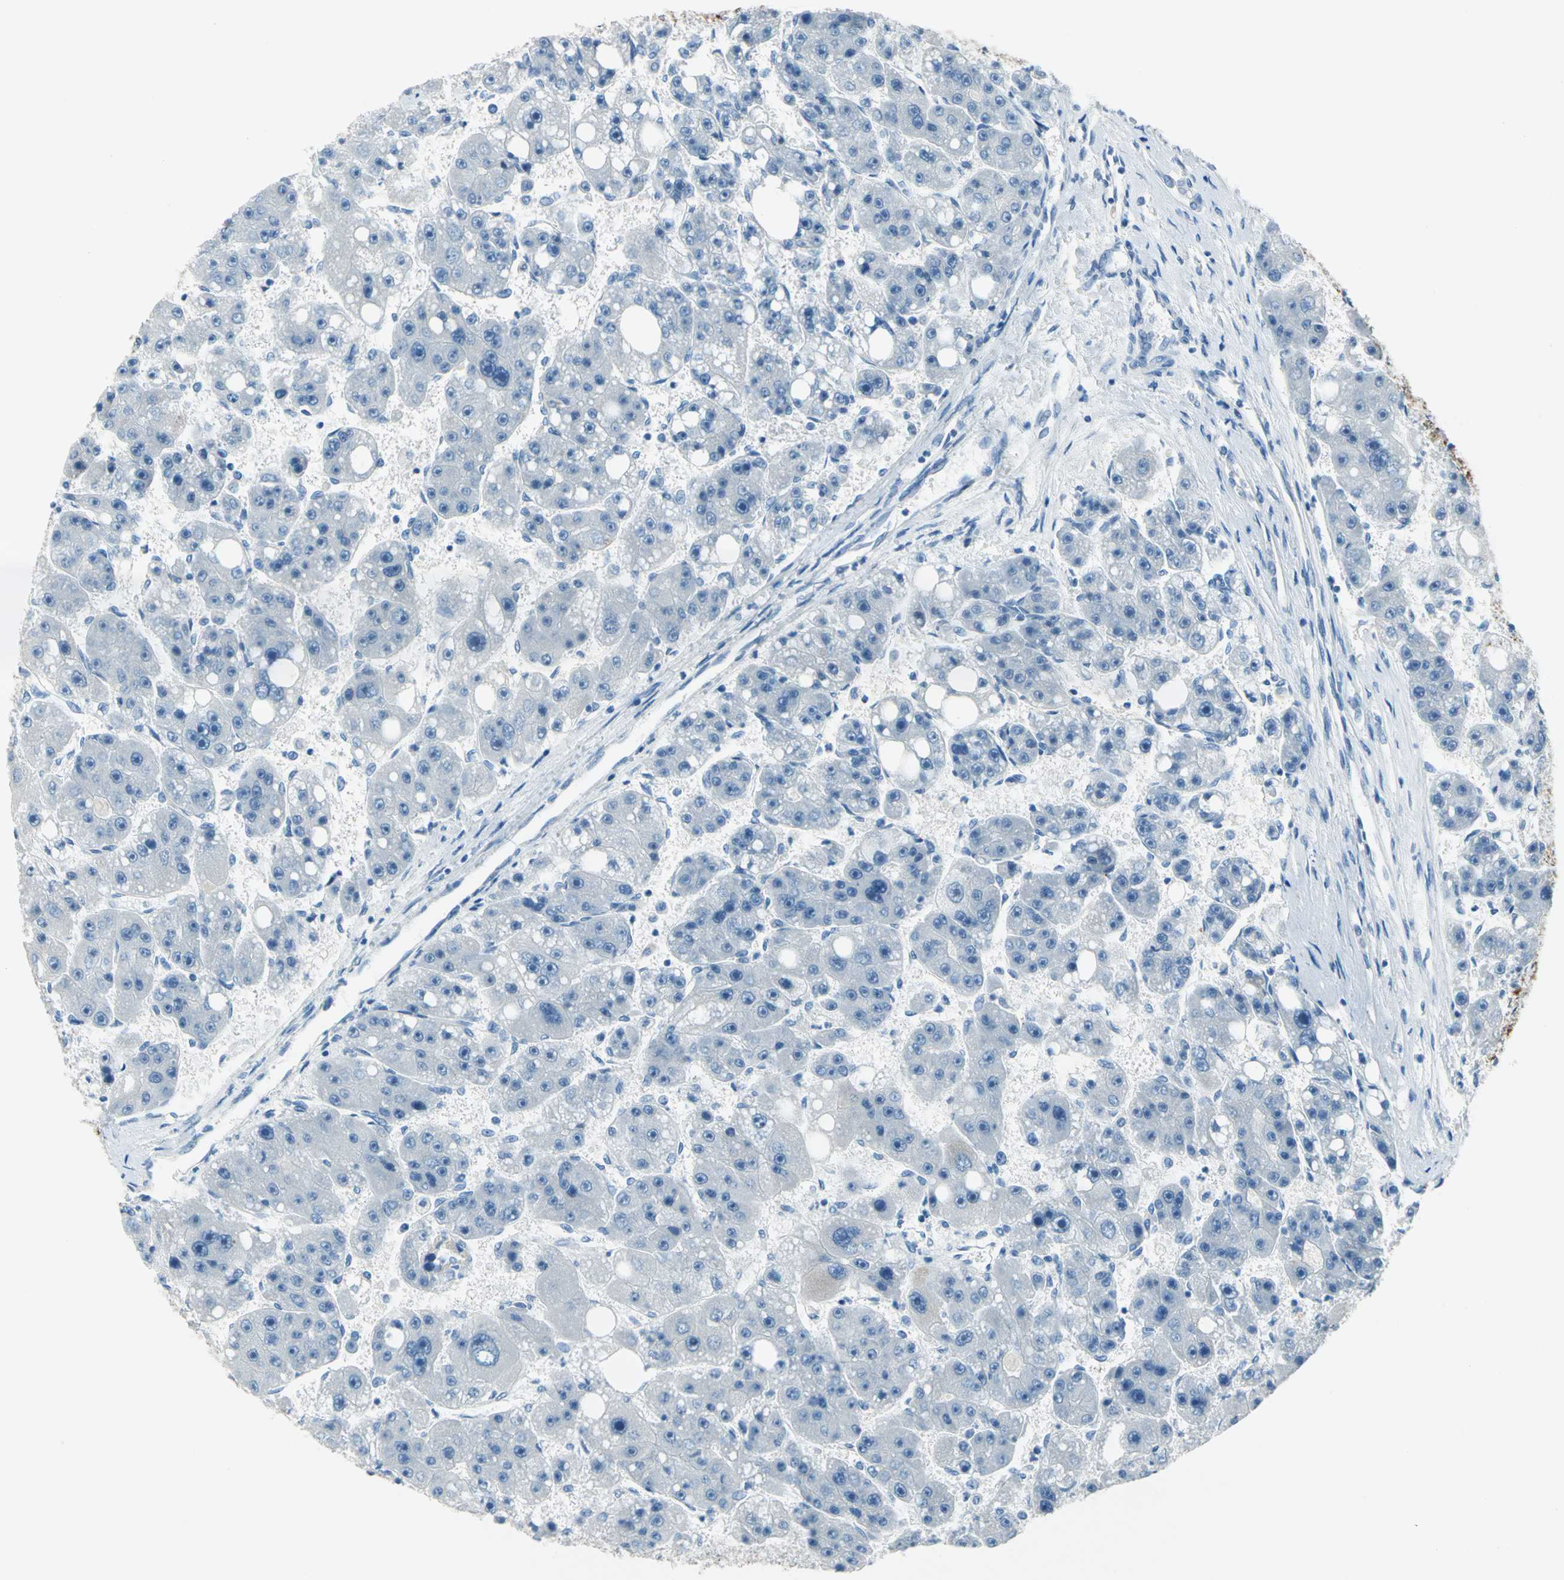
{"staining": {"intensity": "negative", "quantity": "none", "location": "none"}, "tissue": "liver cancer", "cell_type": "Tumor cells", "image_type": "cancer", "snomed": [{"axis": "morphology", "description": "Carcinoma, Hepatocellular, NOS"}, {"axis": "topography", "description": "Liver"}], "caption": "Liver hepatocellular carcinoma stained for a protein using IHC displays no staining tumor cells.", "gene": "MUC4", "patient": {"sex": "female", "age": 61}}